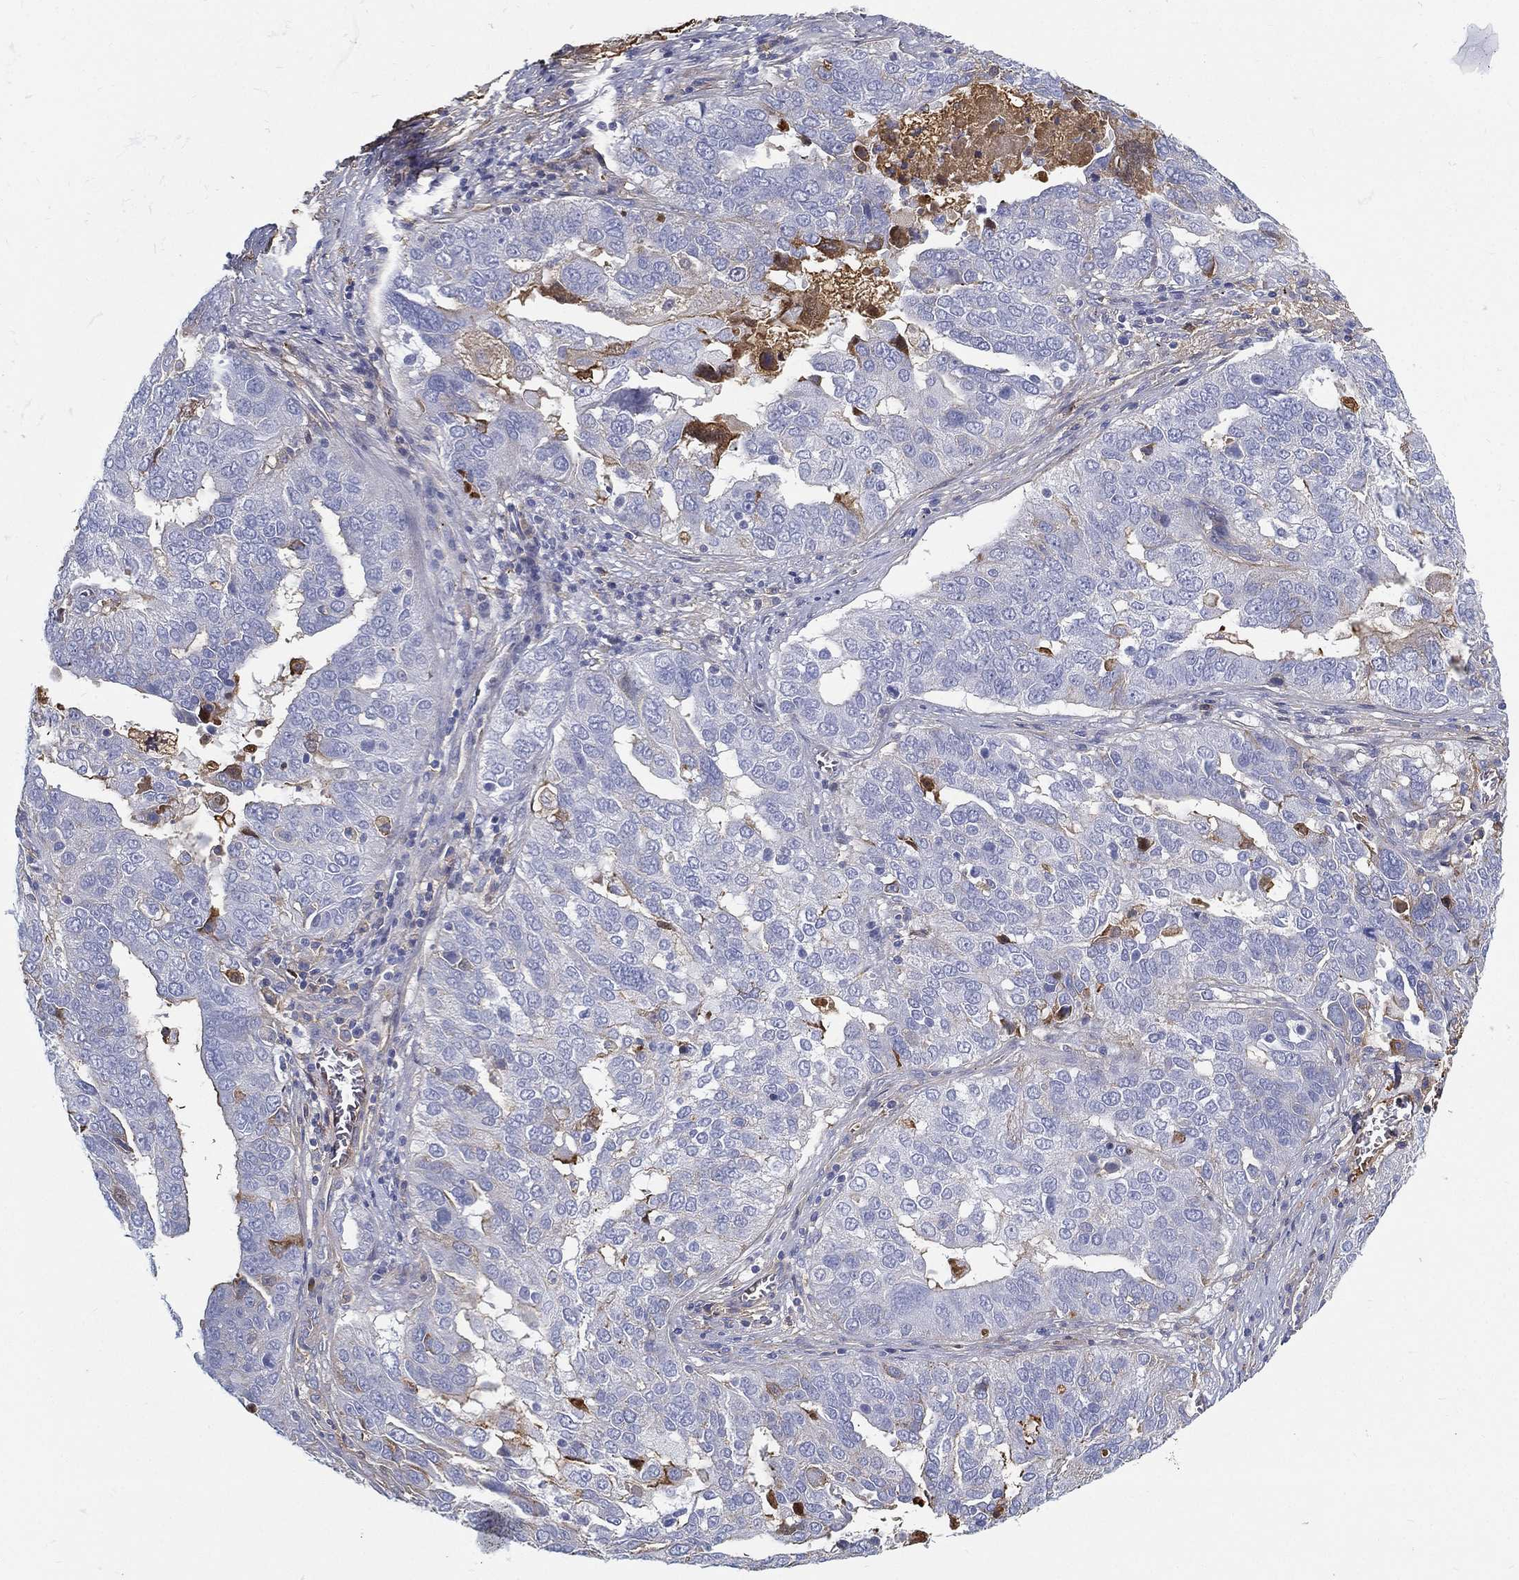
{"staining": {"intensity": "moderate", "quantity": "<25%", "location": "cytoplasmic/membranous"}, "tissue": "ovarian cancer", "cell_type": "Tumor cells", "image_type": "cancer", "snomed": [{"axis": "morphology", "description": "Carcinoma, endometroid"}, {"axis": "topography", "description": "Soft tissue"}, {"axis": "topography", "description": "Ovary"}], "caption": "A low amount of moderate cytoplasmic/membranous positivity is seen in about <25% of tumor cells in ovarian cancer tissue.", "gene": "IFNB1", "patient": {"sex": "female", "age": 52}}